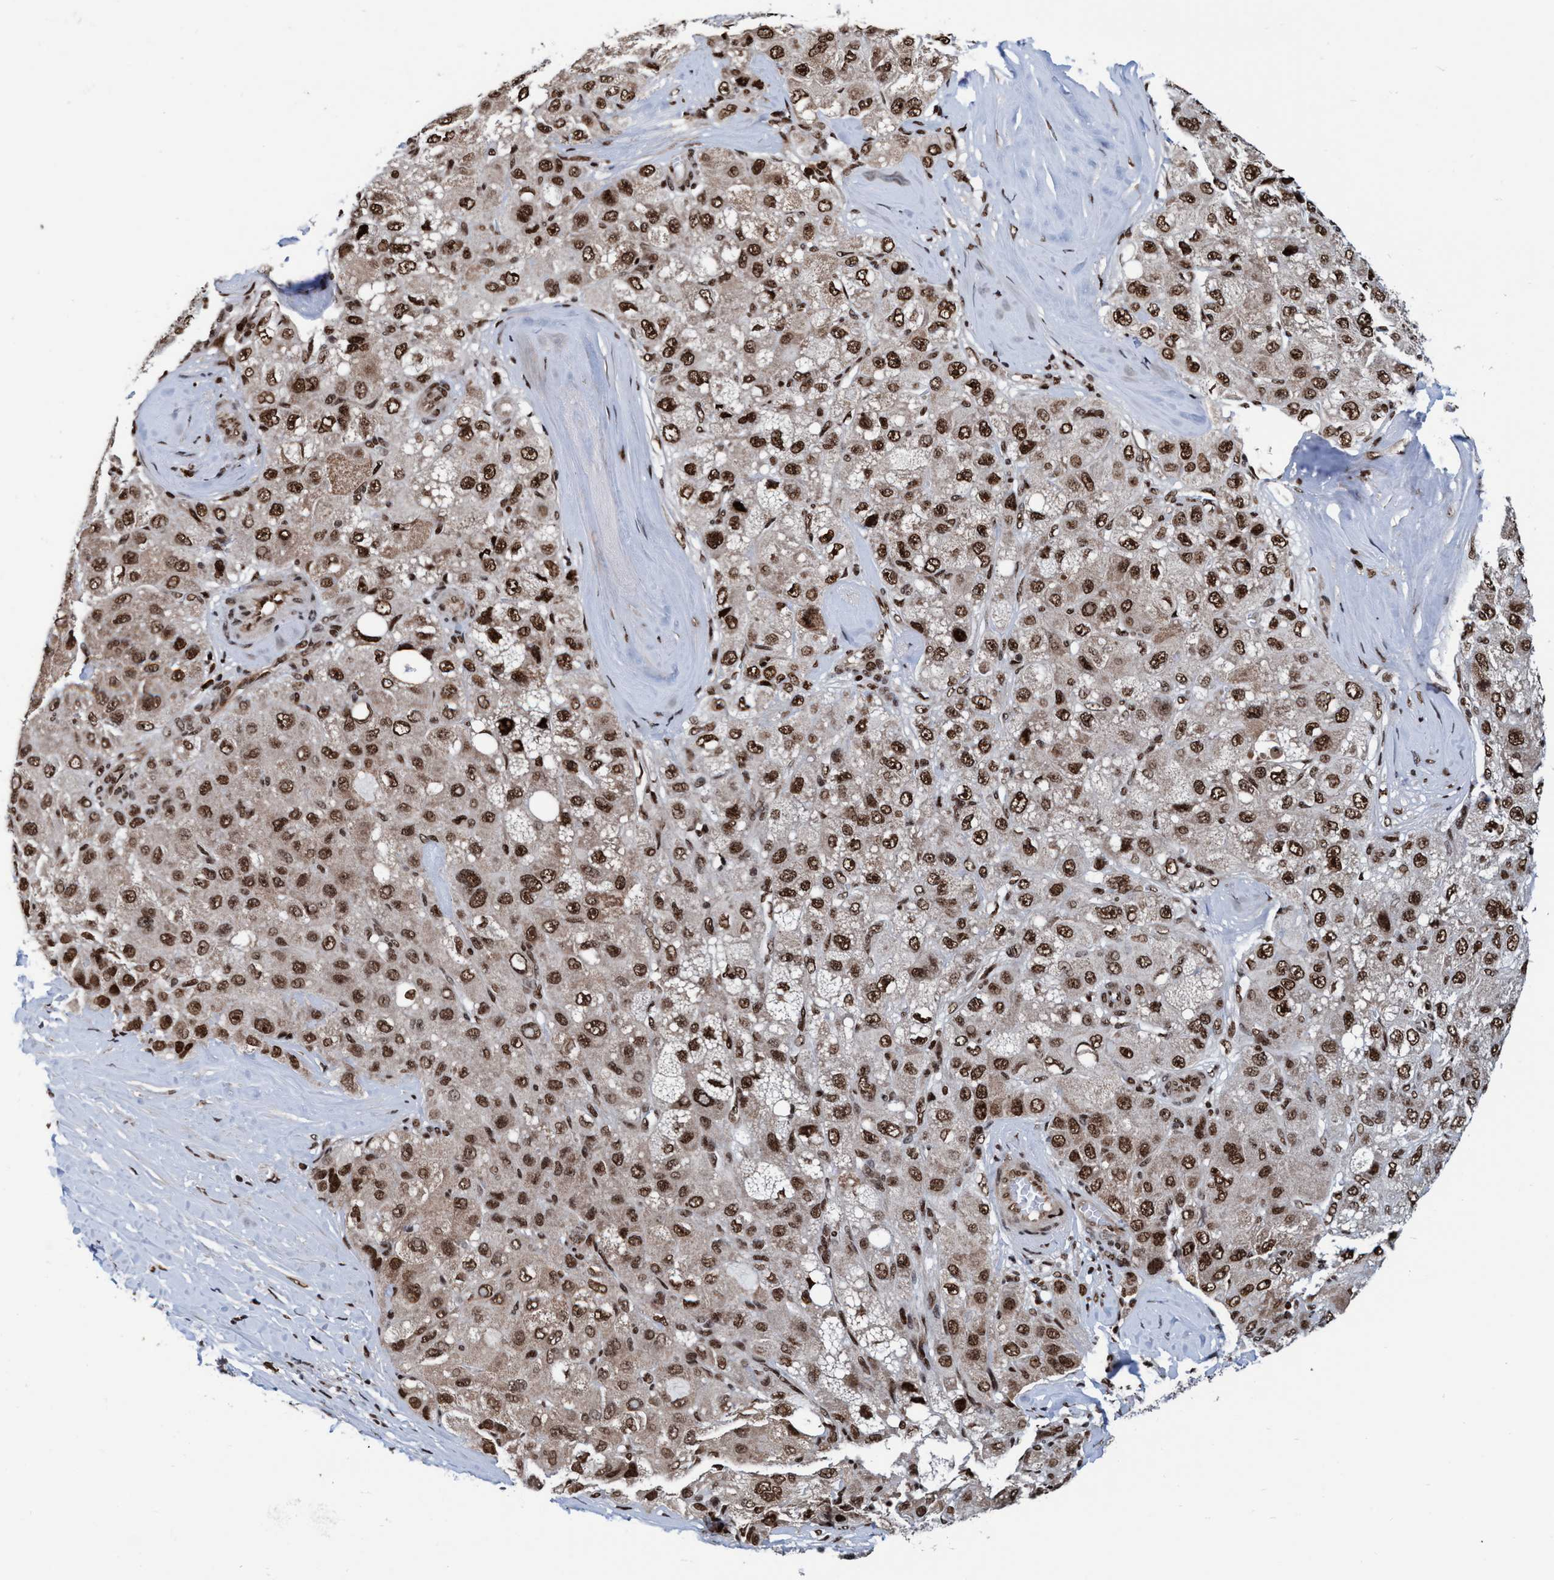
{"staining": {"intensity": "moderate", "quantity": ">75%", "location": "cytoplasmic/membranous,nuclear"}, "tissue": "liver cancer", "cell_type": "Tumor cells", "image_type": "cancer", "snomed": [{"axis": "morphology", "description": "Carcinoma, Hepatocellular, NOS"}, {"axis": "topography", "description": "Liver"}], "caption": "High-power microscopy captured an IHC photomicrograph of liver hepatocellular carcinoma, revealing moderate cytoplasmic/membranous and nuclear staining in about >75% of tumor cells.", "gene": "TOPBP1", "patient": {"sex": "male", "age": 80}}